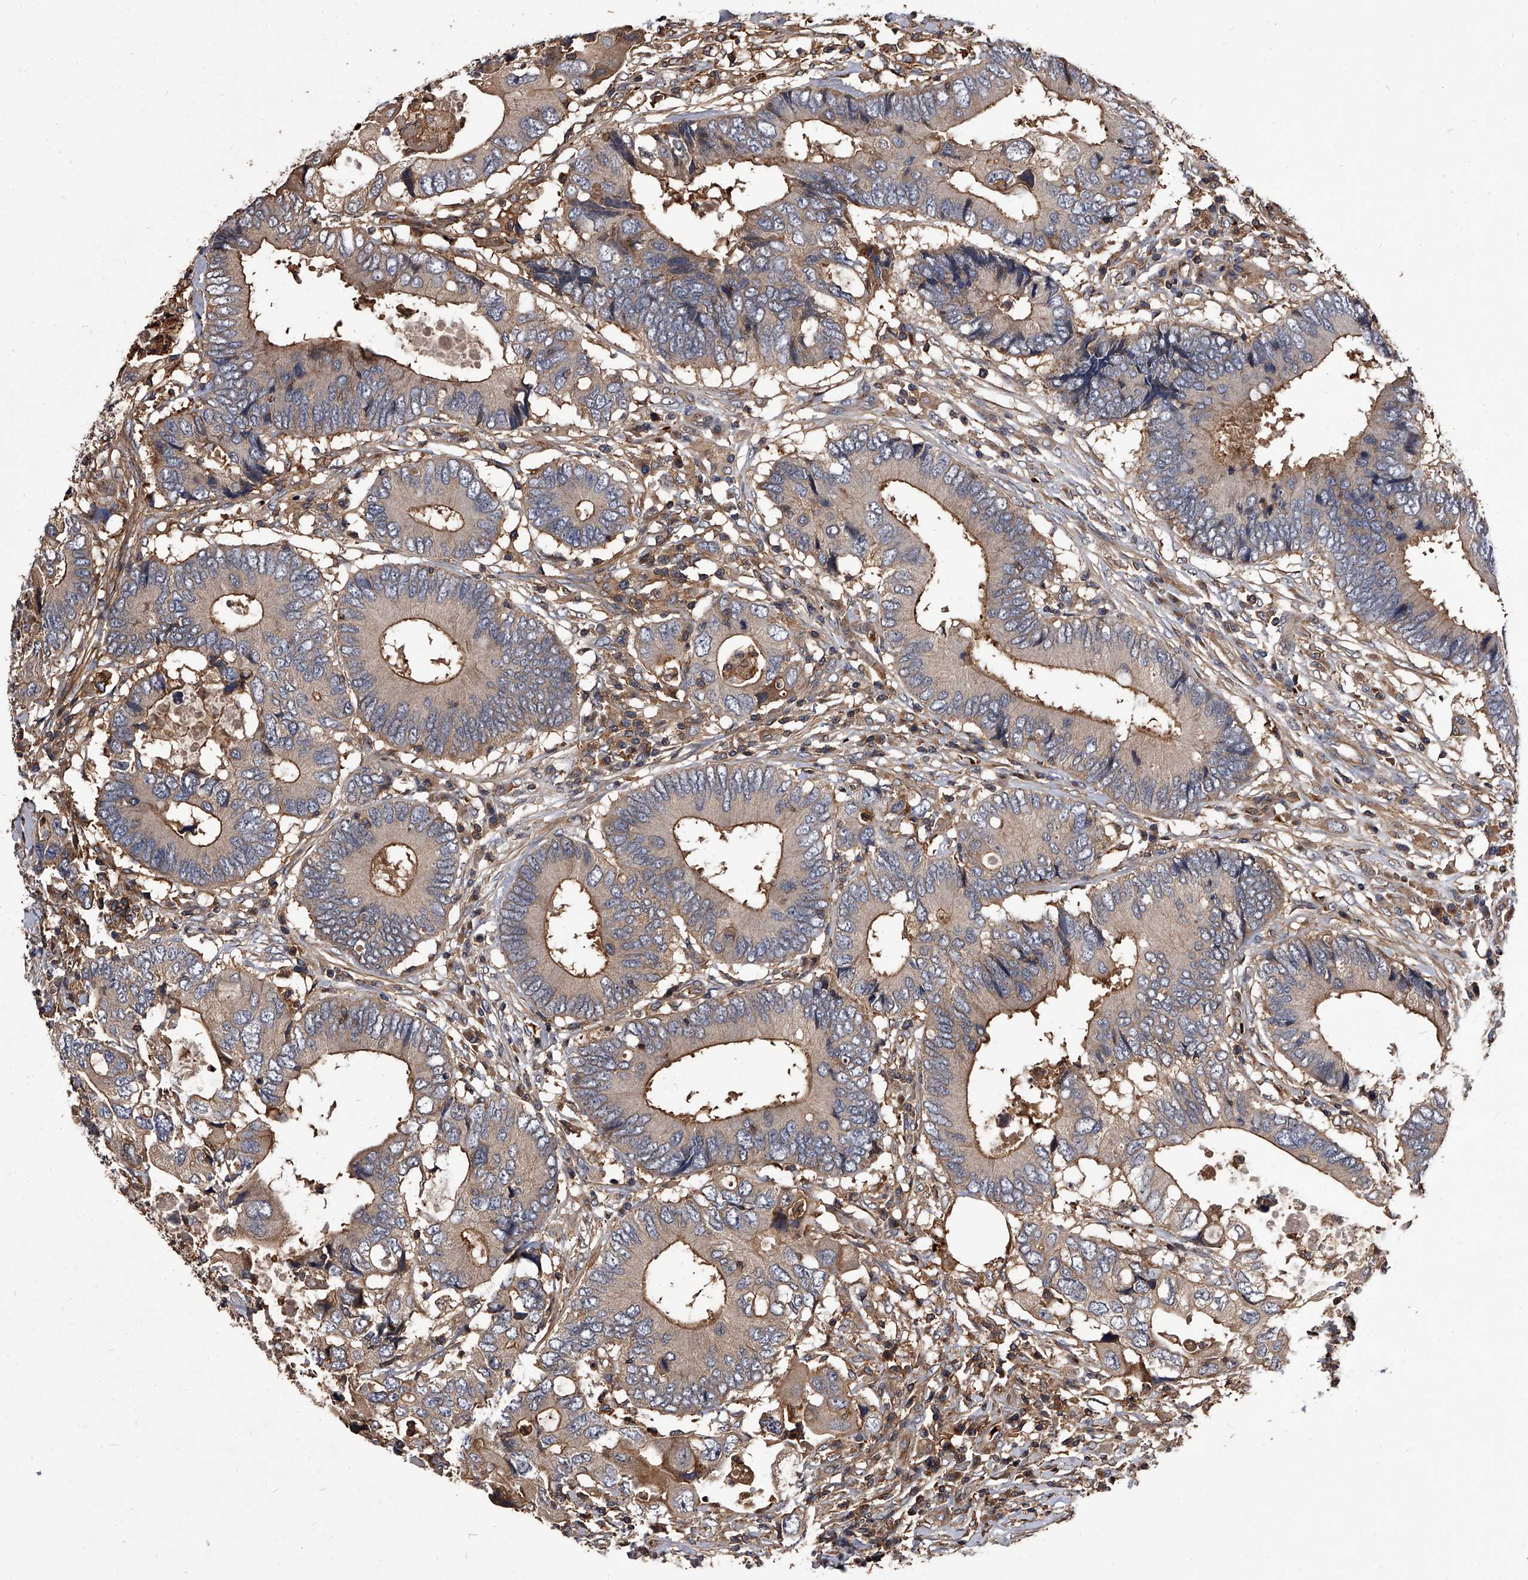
{"staining": {"intensity": "moderate", "quantity": "25%-75%", "location": "cytoplasmic/membranous"}, "tissue": "colorectal cancer", "cell_type": "Tumor cells", "image_type": "cancer", "snomed": [{"axis": "morphology", "description": "Adenocarcinoma, NOS"}, {"axis": "topography", "description": "Colon"}], "caption": "The micrograph demonstrates immunohistochemical staining of colorectal cancer (adenocarcinoma). There is moderate cytoplasmic/membranous staining is present in approximately 25%-75% of tumor cells. Nuclei are stained in blue.", "gene": "STK36", "patient": {"sex": "male", "age": 71}}